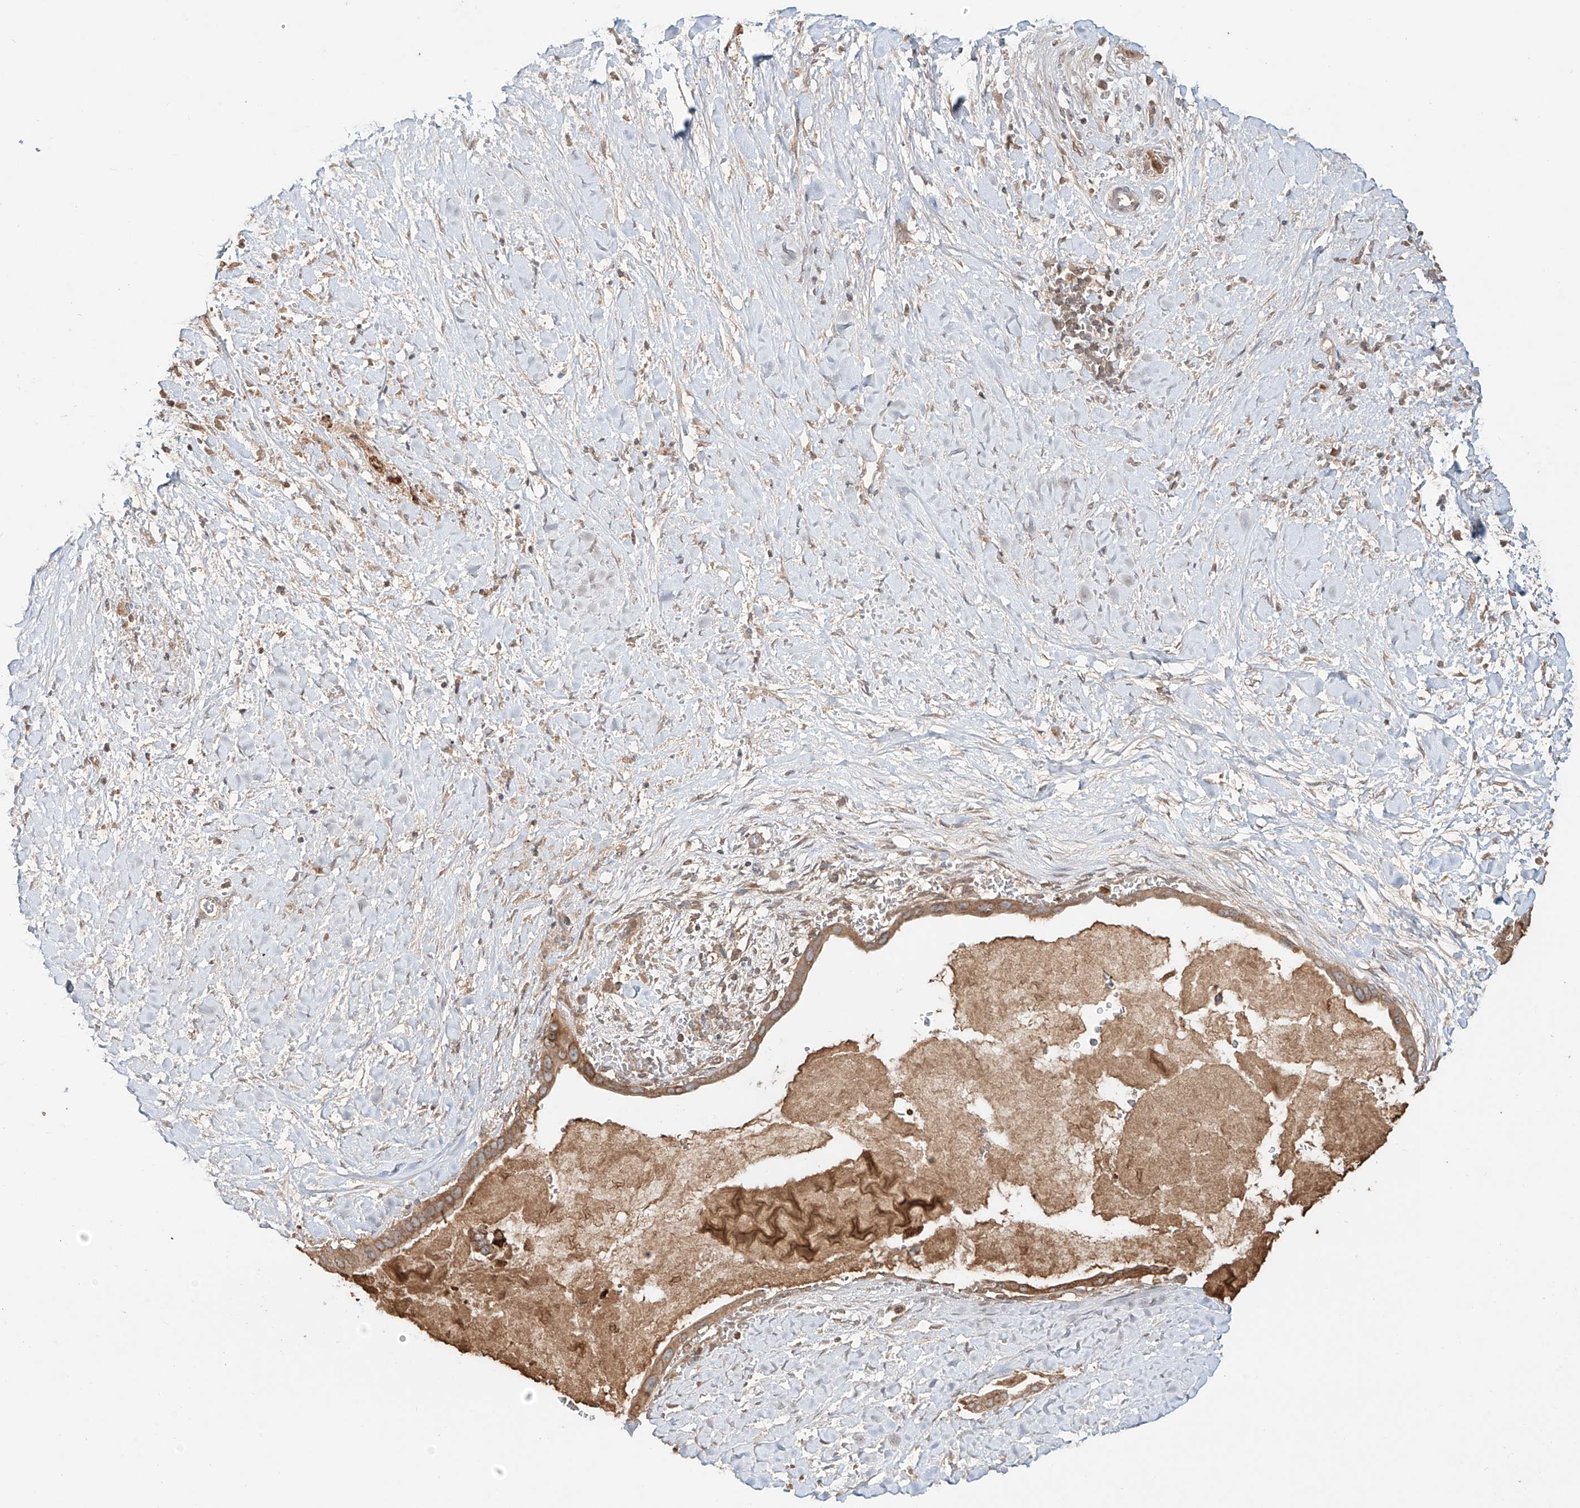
{"staining": {"intensity": "moderate", "quantity": ">75%", "location": "cytoplasmic/membranous"}, "tissue": "pancreatic cancer", "cell_type": "Tumor cells", "image_type": "cancer", "snomed": [{"axis": "morphology", "description": "Adenocarcinoma, NOS"}, {"axis": "topography", "description": "Pancreas"}], "caption": "Adenocarcinoma (pancreatic) tissue shows moderate cytoplasmic/membranous positivity in approximately >75% of tumor cells, visualized by immunohistochemistry.", "gene": "ERO1A", "patient": {"sex": "male", "age": 55}}